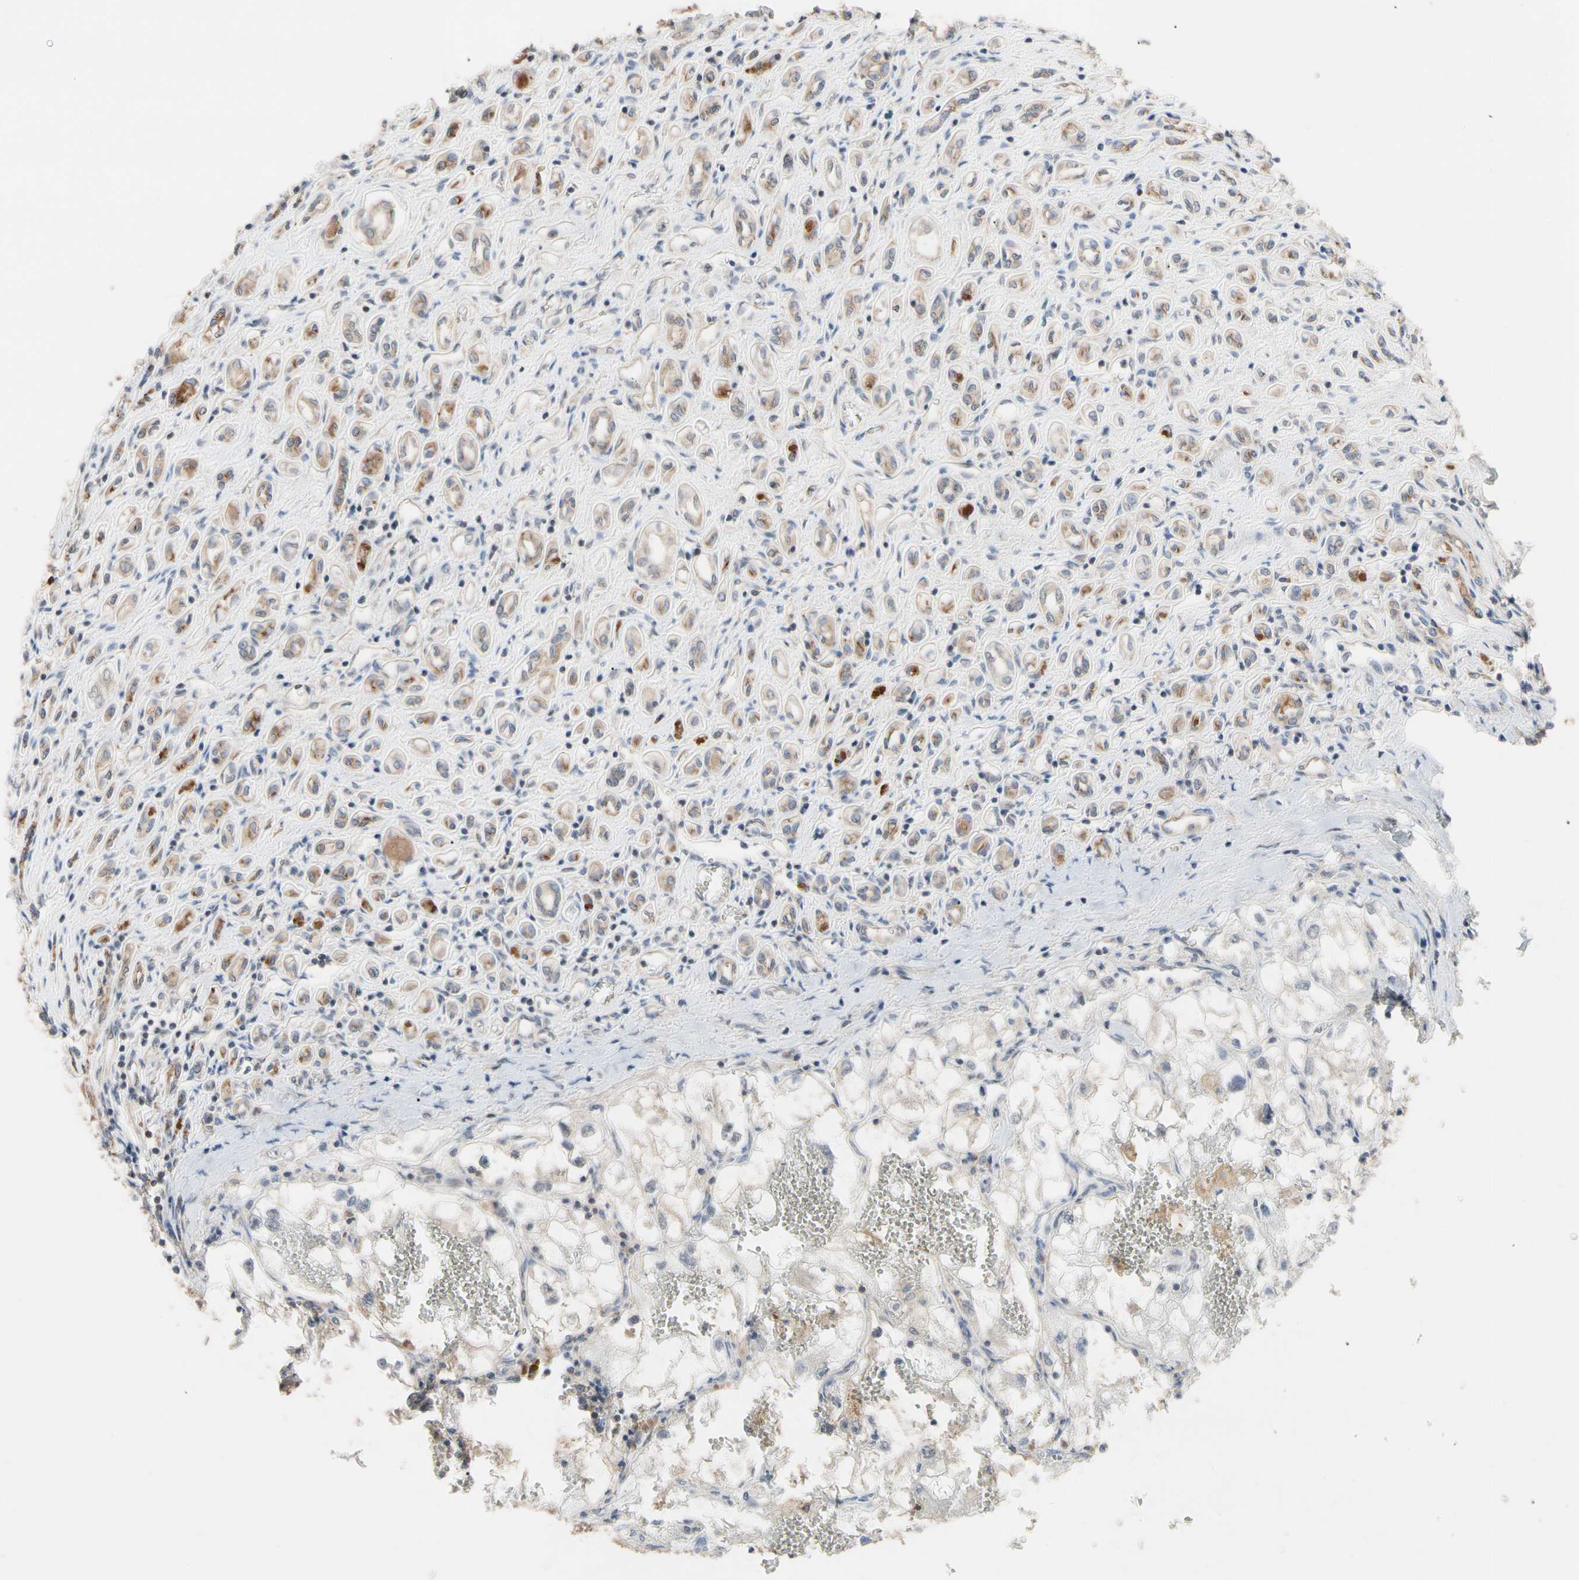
{"staining": {"intensity": "moderate", "quantity": ">75%", "location": "cytoplasmic/membranous"}, "tissue": "renal cancer", "cell_type": "Tumor cells", "image_type": "cancer", "snomed": [{"axis": "morphology", "description": "Adenocarcinoma, NOS"}, {"axis": "topography", "description": "Kidney"}], "caption": "Tumor cells demonstrate moderate cytoplasmic/membranous positivity in approximately >75% of cells in renal cancer. (Stains: DAB in brown, nuclei in blue, Microscopy: brightfield microscopy at high magnification).", "gene": "DPP8", "patient": {"sex": "female", "age": 70}}